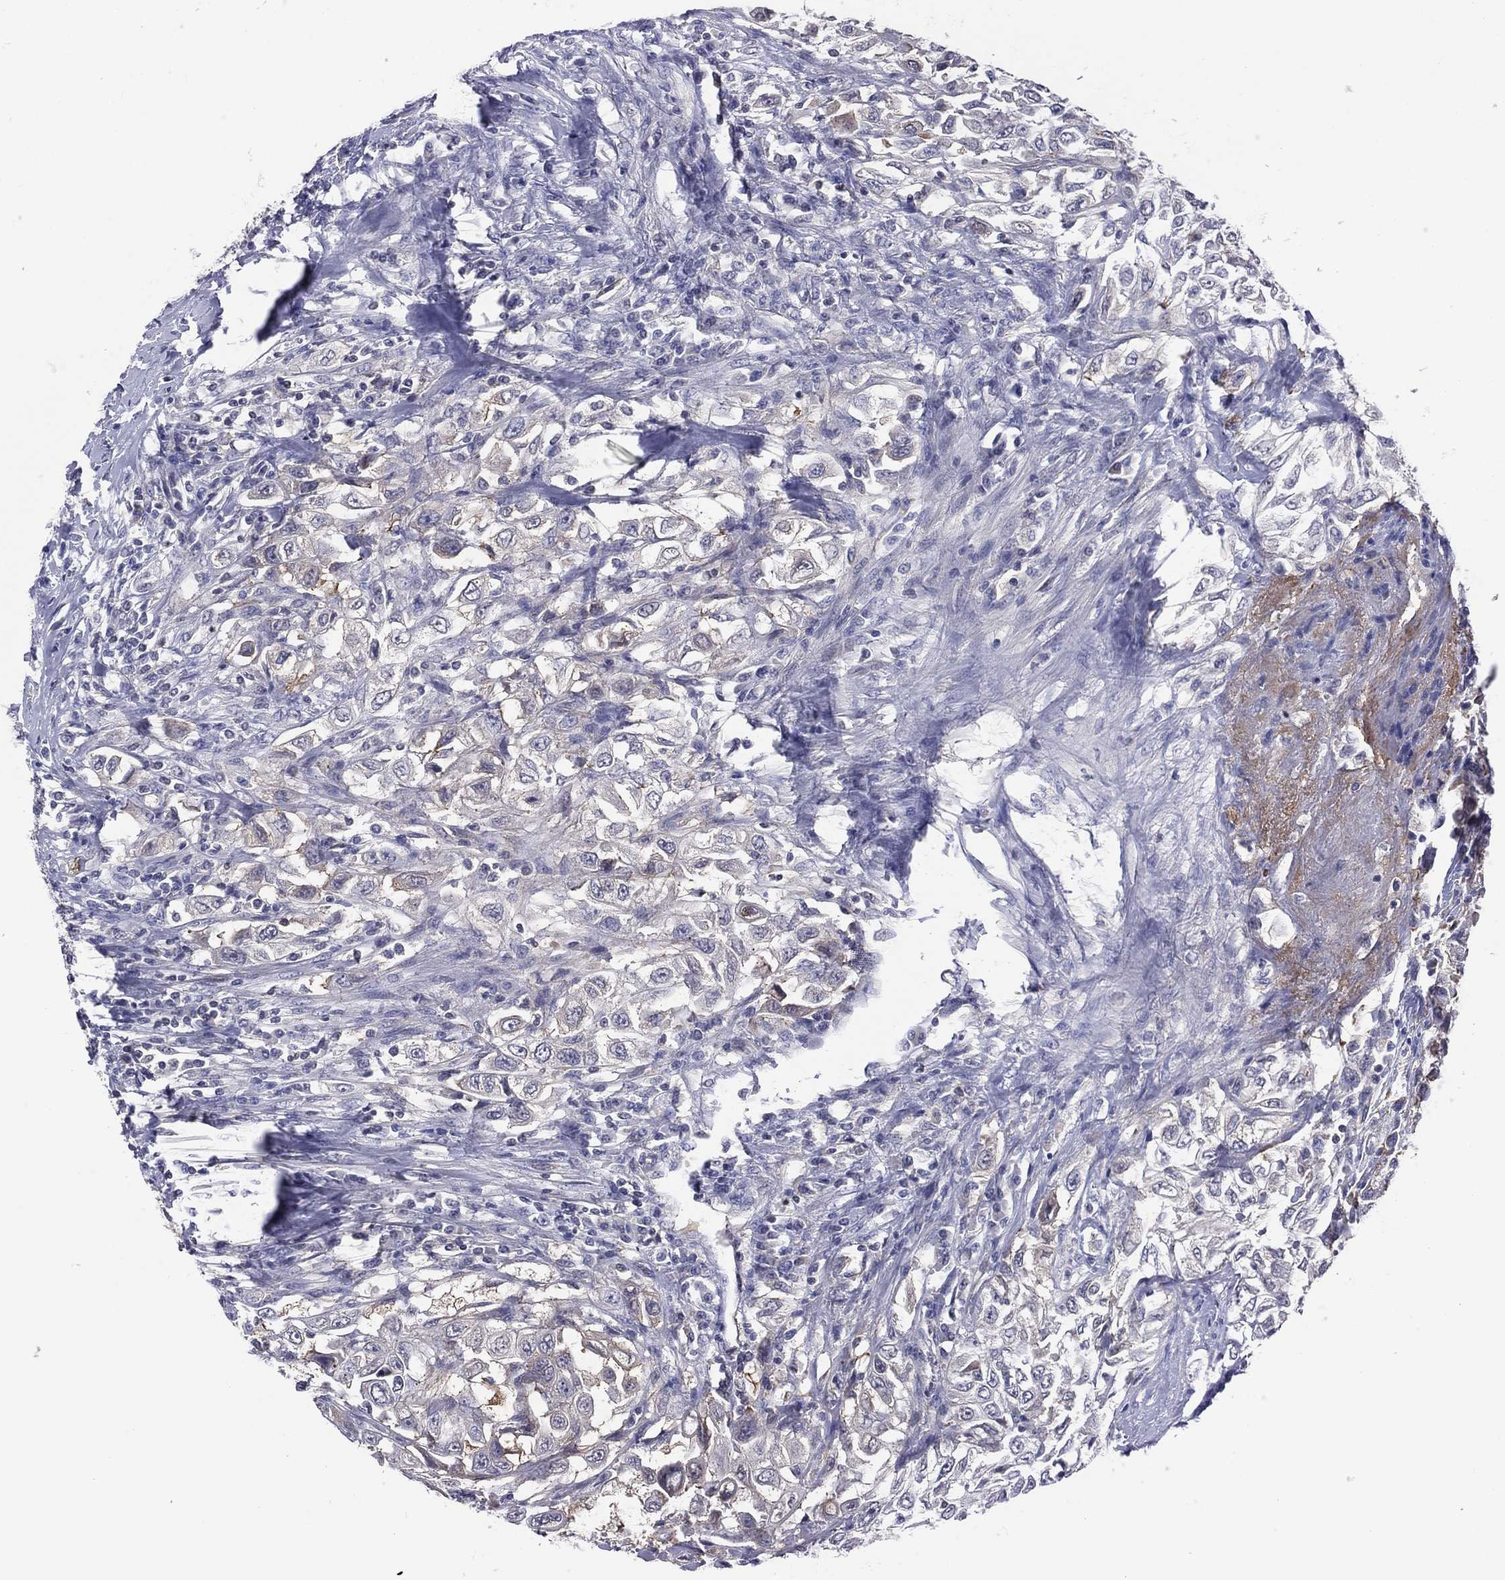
{"staining": {"intensity": "negative", "quantity": "none", "location": "none"}, "tissue": "urothelial cancer", "cell_type": "Tumor cells", "image_type": "cancer", "snomed": [{"axis": "morphology", "description": "Urothelial carcinoma, High grade"}, {"axis": "topography", "description": "Urinary bladder"}], "caption": "Photomicrograph shows no significant protein expression in tumor cells of urothelial cancer.", "gene": "TRIM31", "patient": {"sex": "female", "age": 56}}